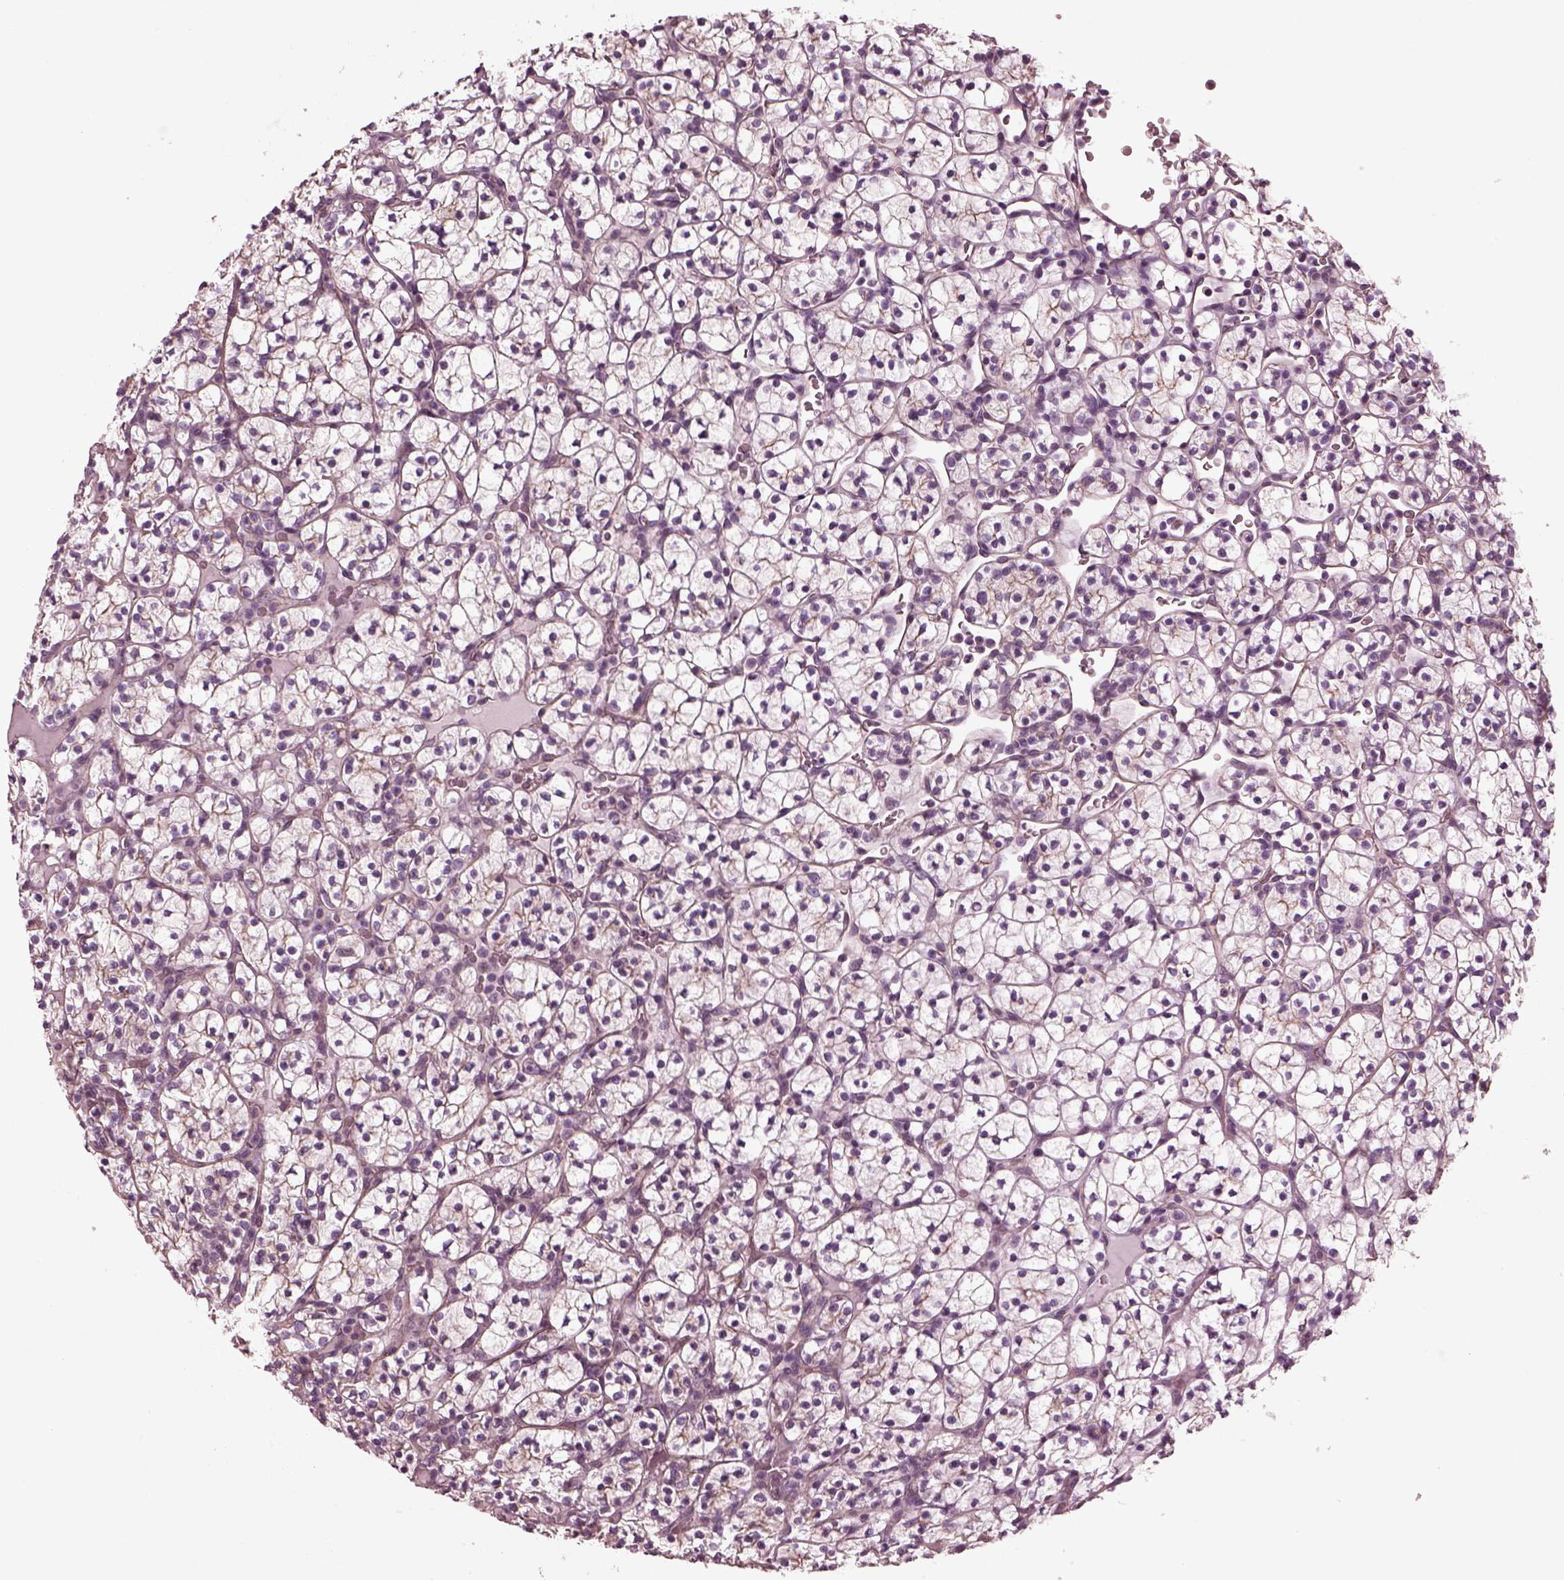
{"staining": {"intensity": "weak", "quantity": "25%-75%", "location": "cytoplasmic/membranous"}, "tissue": "renal cancer", "cell_type": "Tumor cells", "image_type": "cancer", "snomed": [{"axis": "morphology", "description": "Adenocarcinoma, NOS"}, {"axis": "topography", "description": "Kidney"}], "caption": "Tumor cells show low levels of weak cytoplasmic/membranous staining in about 25%-75% of cells in human adenocarcinoma (renal).", "gene": "ODAD1", "patient": {"sex": "female", "age": 89}}